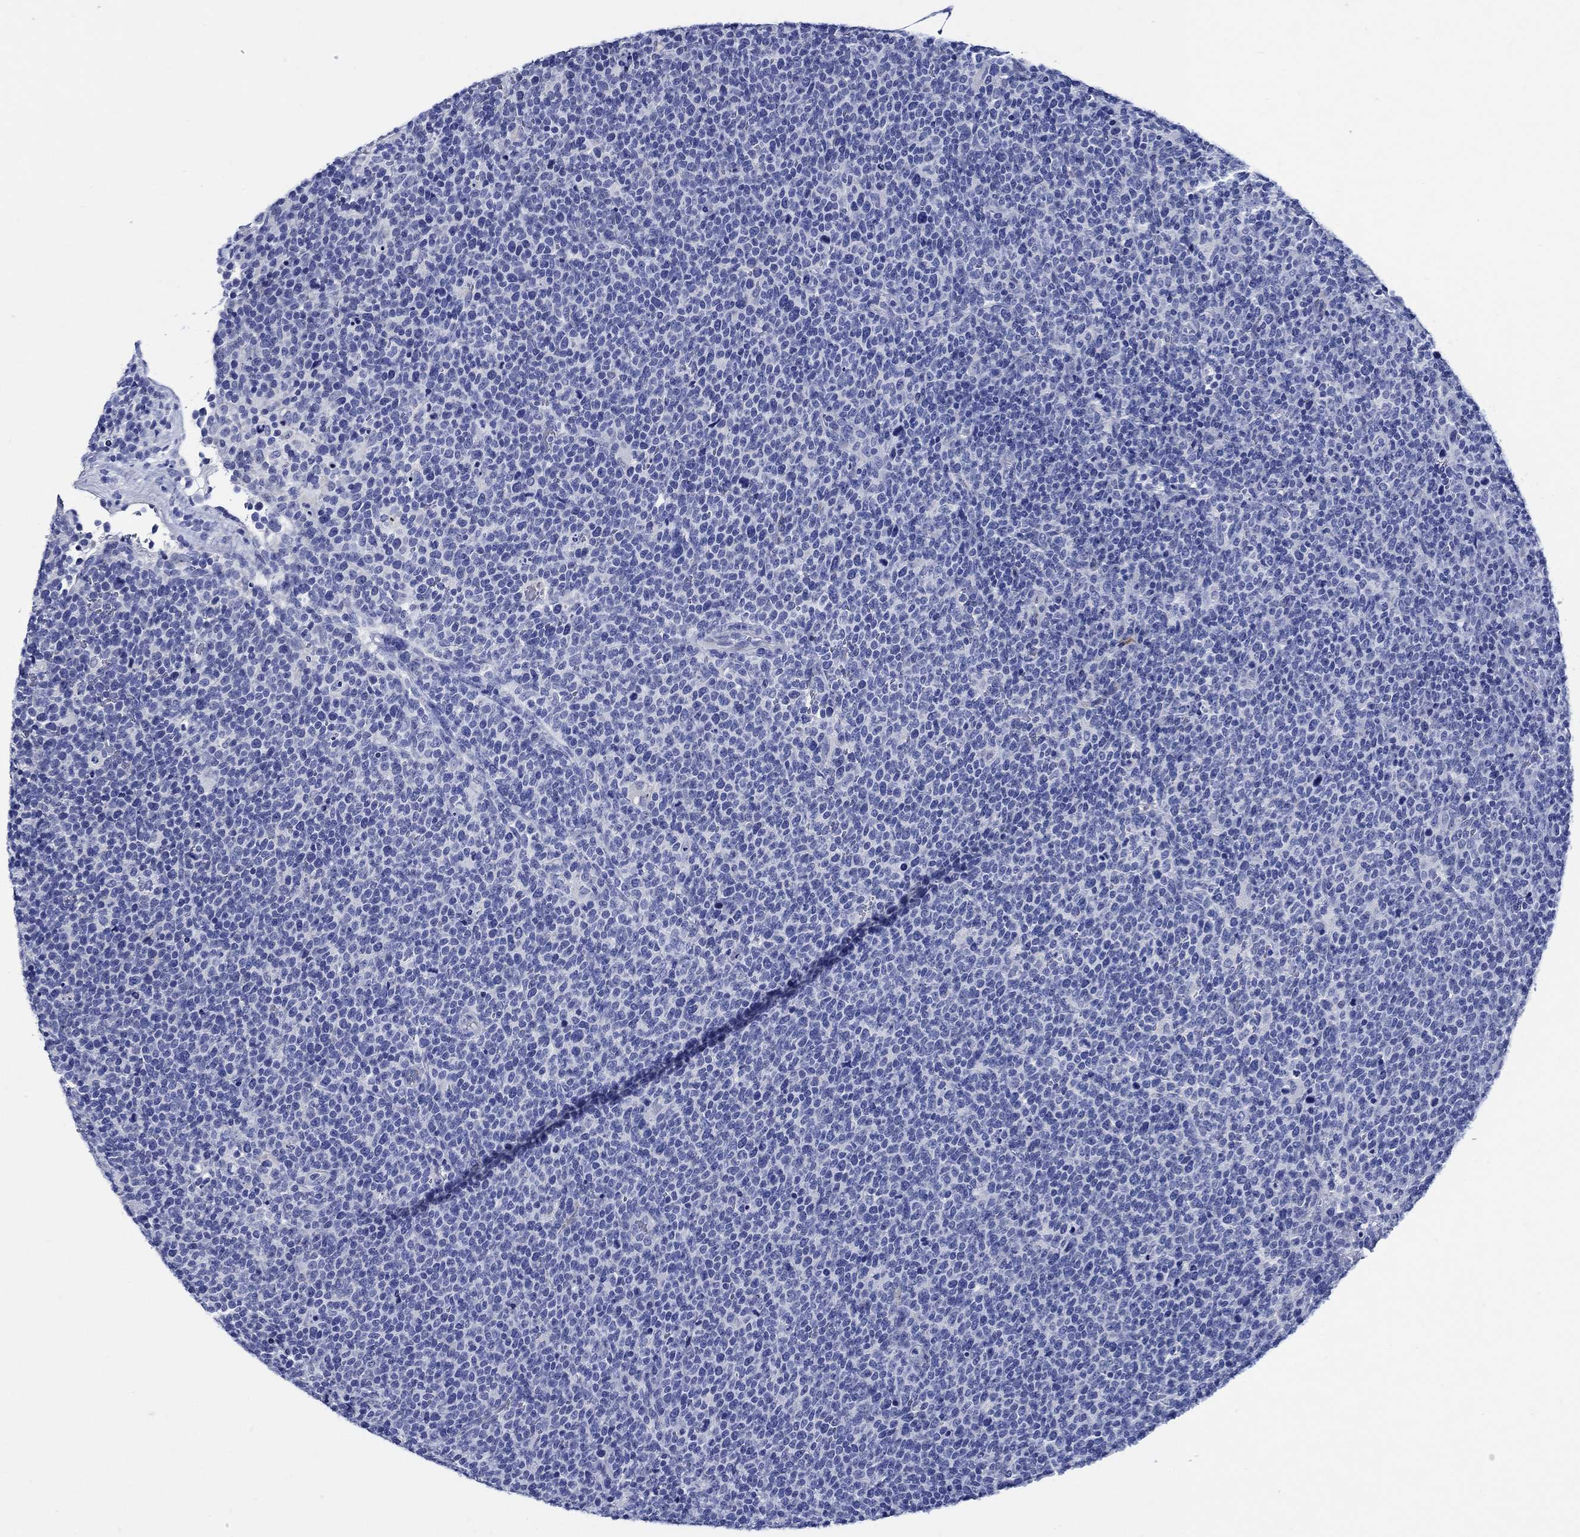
{"staining": {"intensity": "negative", "quantity": "none", "location": "none"}, "tissue": "lymphoma", "cell_type": "Tumor cells", "image_type": "cancer", "snomed": [{"axis": "morphology", "description": "Malignant lymphoma, non-Hodgkin's type, High grade"}, {"axis": "topography", "description": "Lymph node"}], "caption": "Immunohistochemistry of malignant lymphoma, non-Hodgkin's type (high-grade) shows no expression in tumor cells. (DAB (3,3'-diaminobenzidine) immunohistochemistry, high magnification).", "gene": "WDR62", "patient": {"sex": "male", "age": 61}}